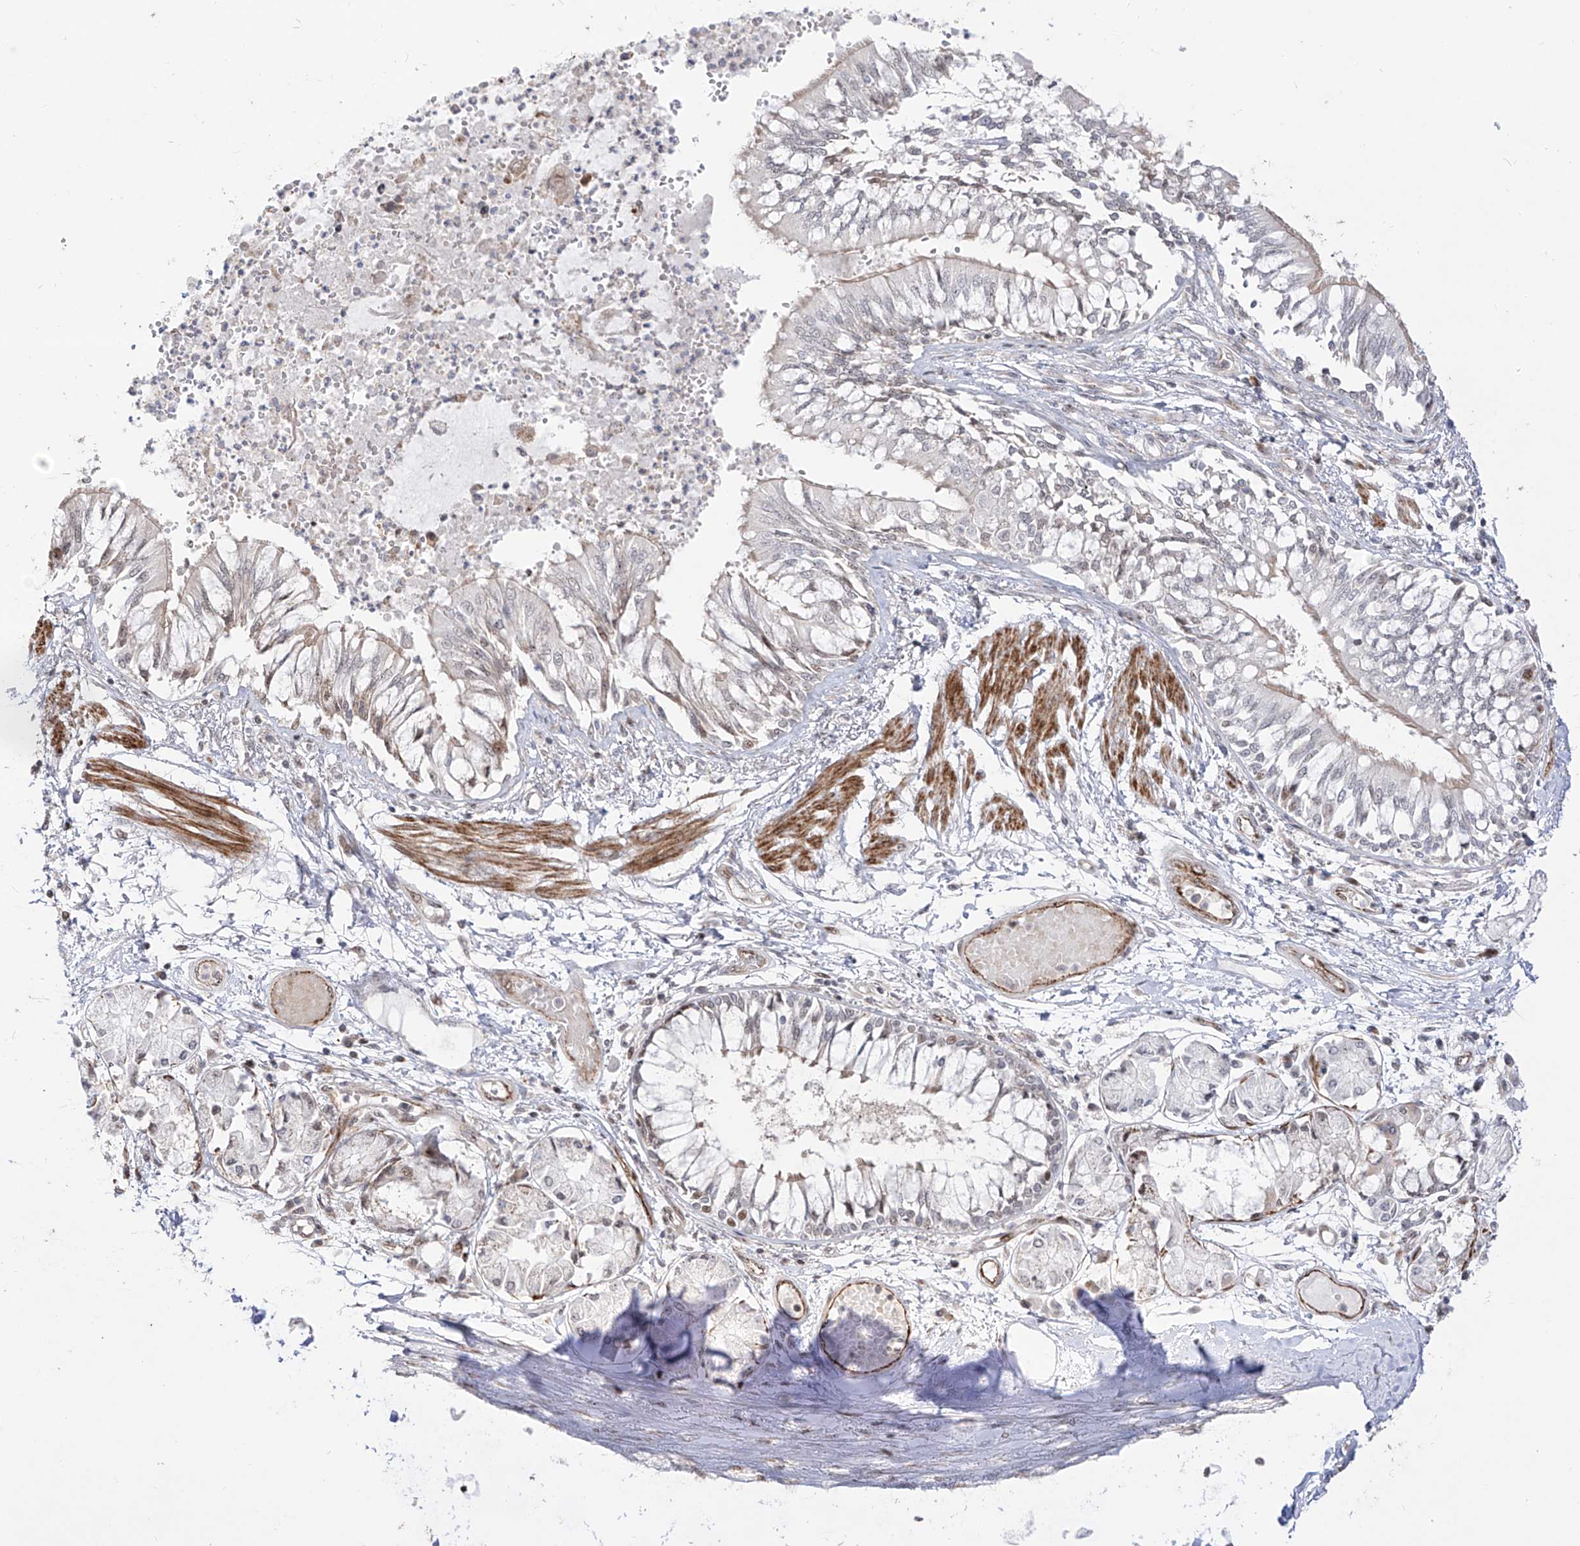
{"staining": {"intensity": "moderate", "quantity": "25%-75%", "location": "cytoplasmic/membranous,nuclear"}, "tissue": "bronchus", "cell_type": "Respiratory epithelial cells", "image_type": "normal", "snomed": [{"axis": "morphology", "description": "Normal tissue, NOS"}, {"axis": "topography", "description": "Cartilage tissue"}, {"axis": "topography", "description": "Bronchus"}, {"axis": "topography", "description": "Lung"}], "caption": "Immunohistochemical staining of normal bronchus displays medium levels of moderate cytoplasmic/membranous,nuclear staining in about 25%-75% of respiratory epithelial cells.", "gene": "ZNF180", "patient": {"sex": "female", "age": 49}}